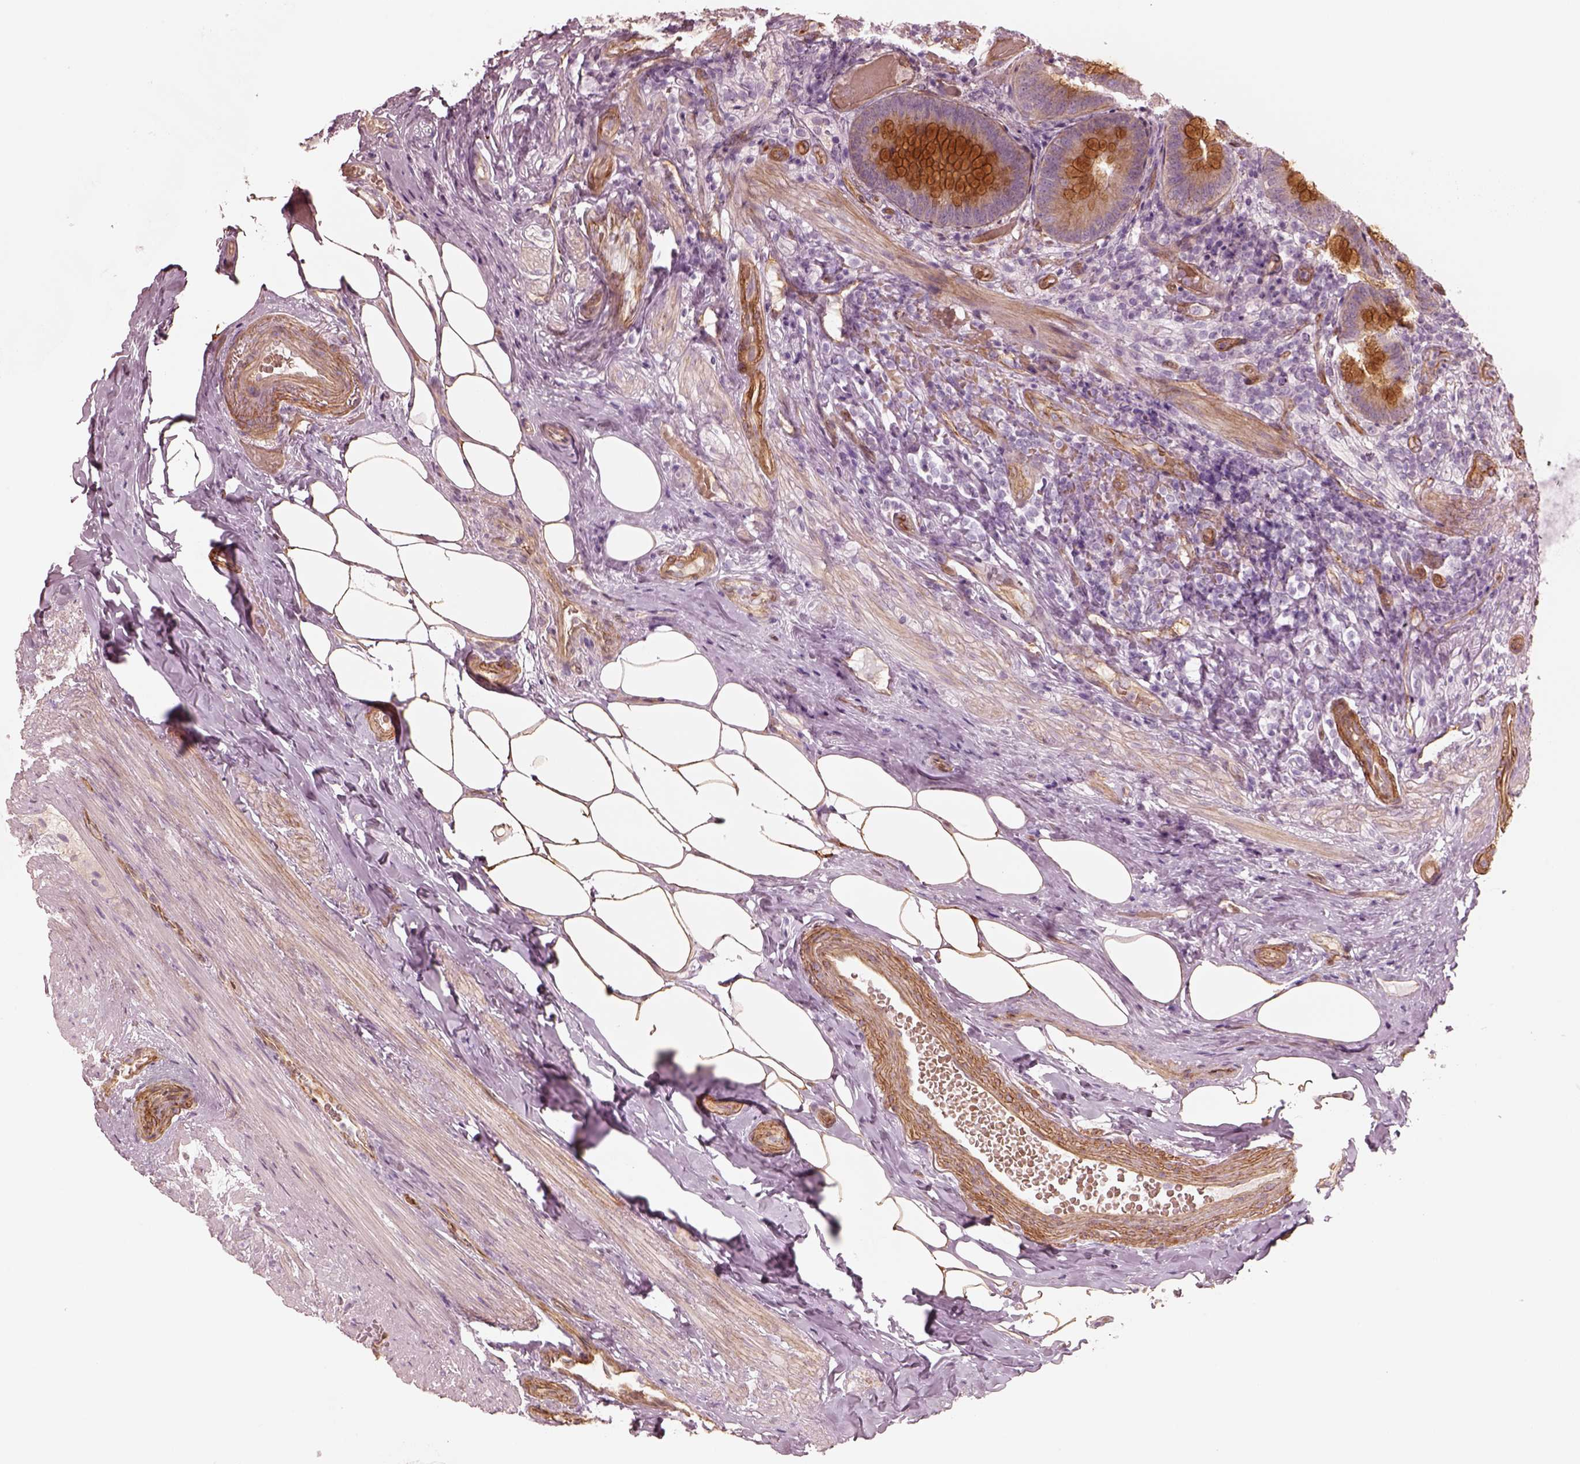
{"staining": {"intensity": "strong", "quantity": "25%-75%", "location": "cytoplasmic/membranous"}, "tissue": "appendix", "cell_type": "Glandular cells", "image_type": "normal", "snomed": [{"axis": "morphology", "description": "Normal tissue, NOS"}, {"axis": "topography", "description": "Appendix"}], "caption": "Immunohistochemical staining of normal appendix demonstrates strong cytoplasmic/membranous protein staining in approximately 25%-75% of glandular cells.", "gene": "CRYM", "patient": {"sex": "male", "age": 47}}